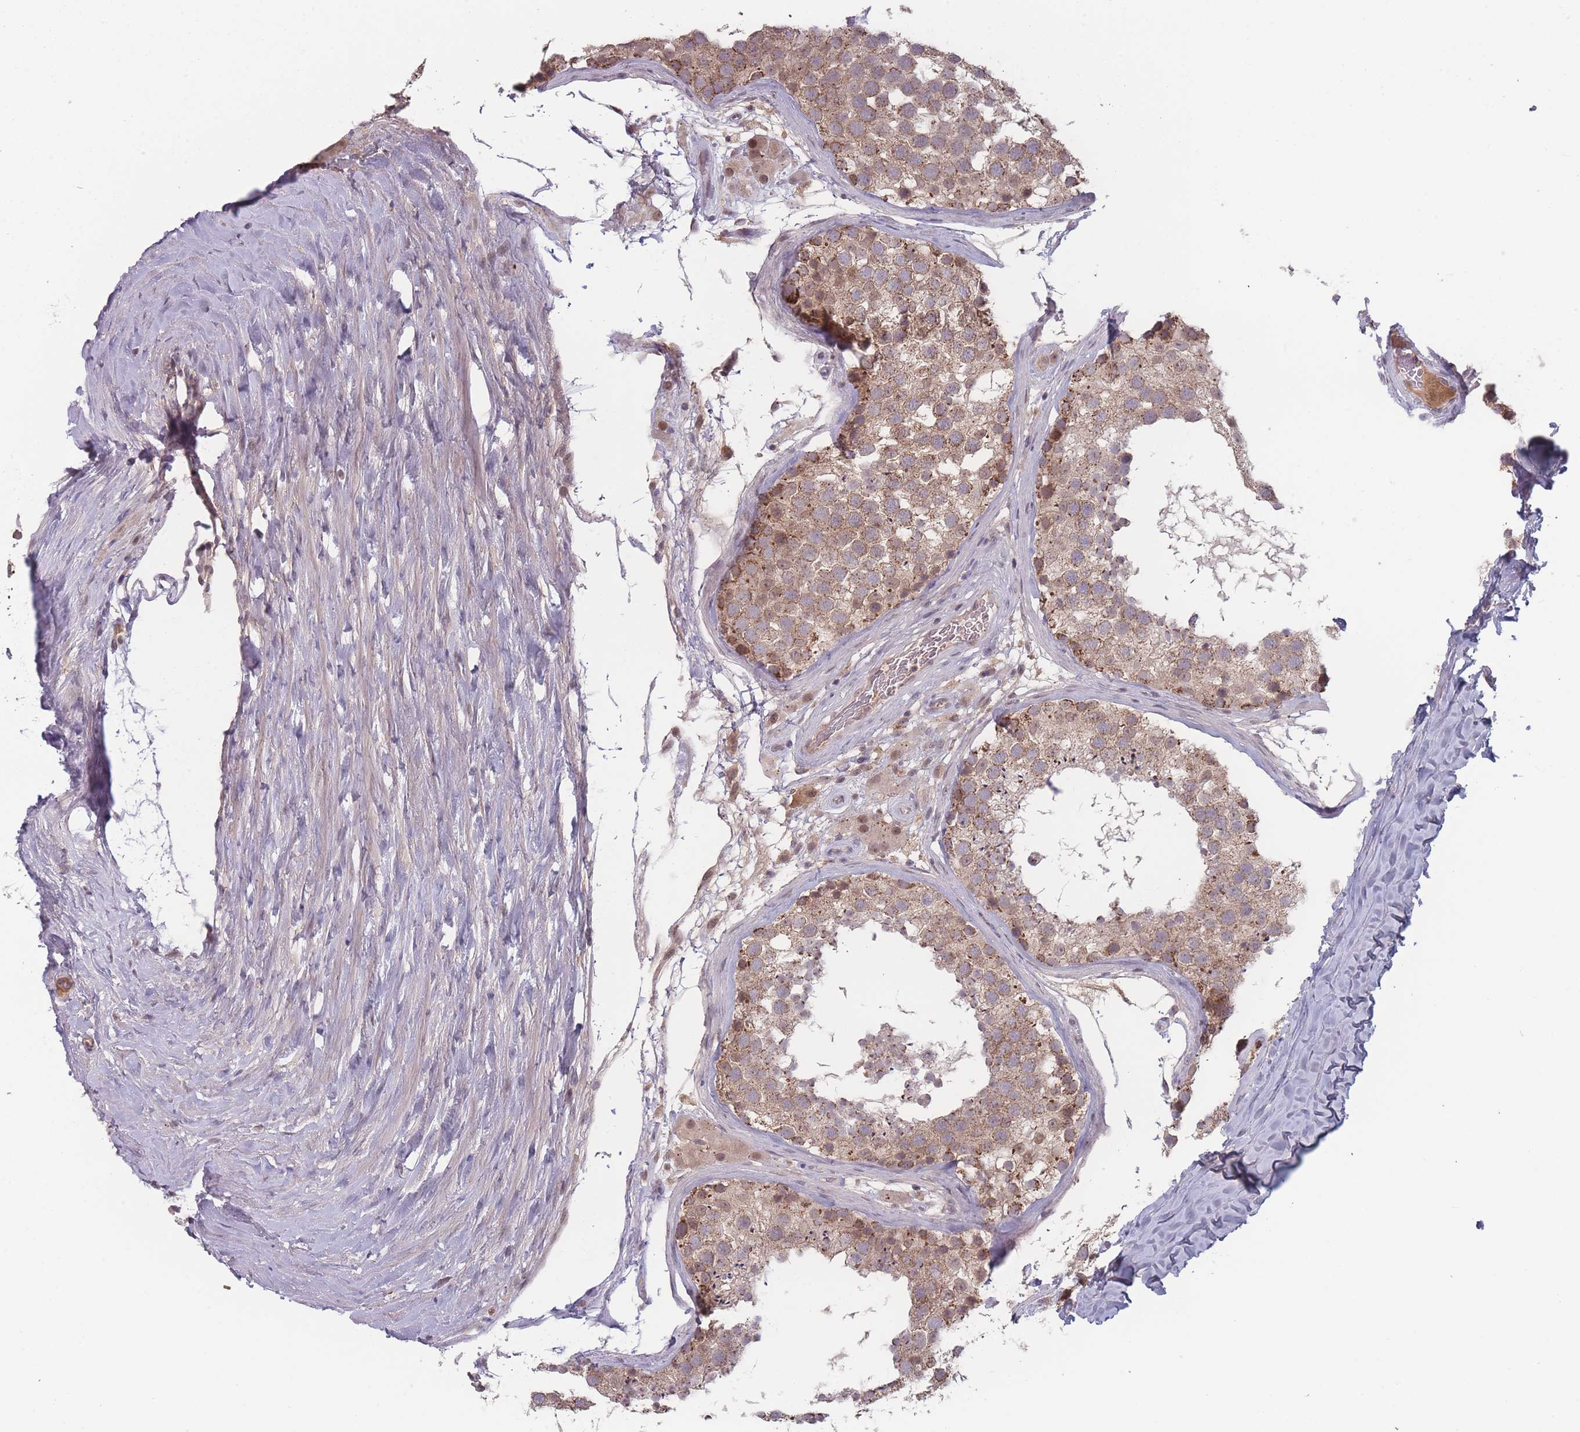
{"staining": {"intensity": "moderate", "quantity": "25%-75%", "location": "cytoplasmic/membranous"}, "tissue": "testis", "cell_type": "Cells in seminiferous ducts", "image_type": "normal", "snomed": [{"axis": "morphology", "description": "Normal tissue, NOS"}, {"axis": "topography", "description": "Testis"}], "caption": "The image exhibits staining of normal testis, revealing moderate cytoplasmic/membranous protein expression (brown color) within cells in seminiferous ducts.", "gene": "TMEM232", "patient": {"sex": "male", "age": 26}}